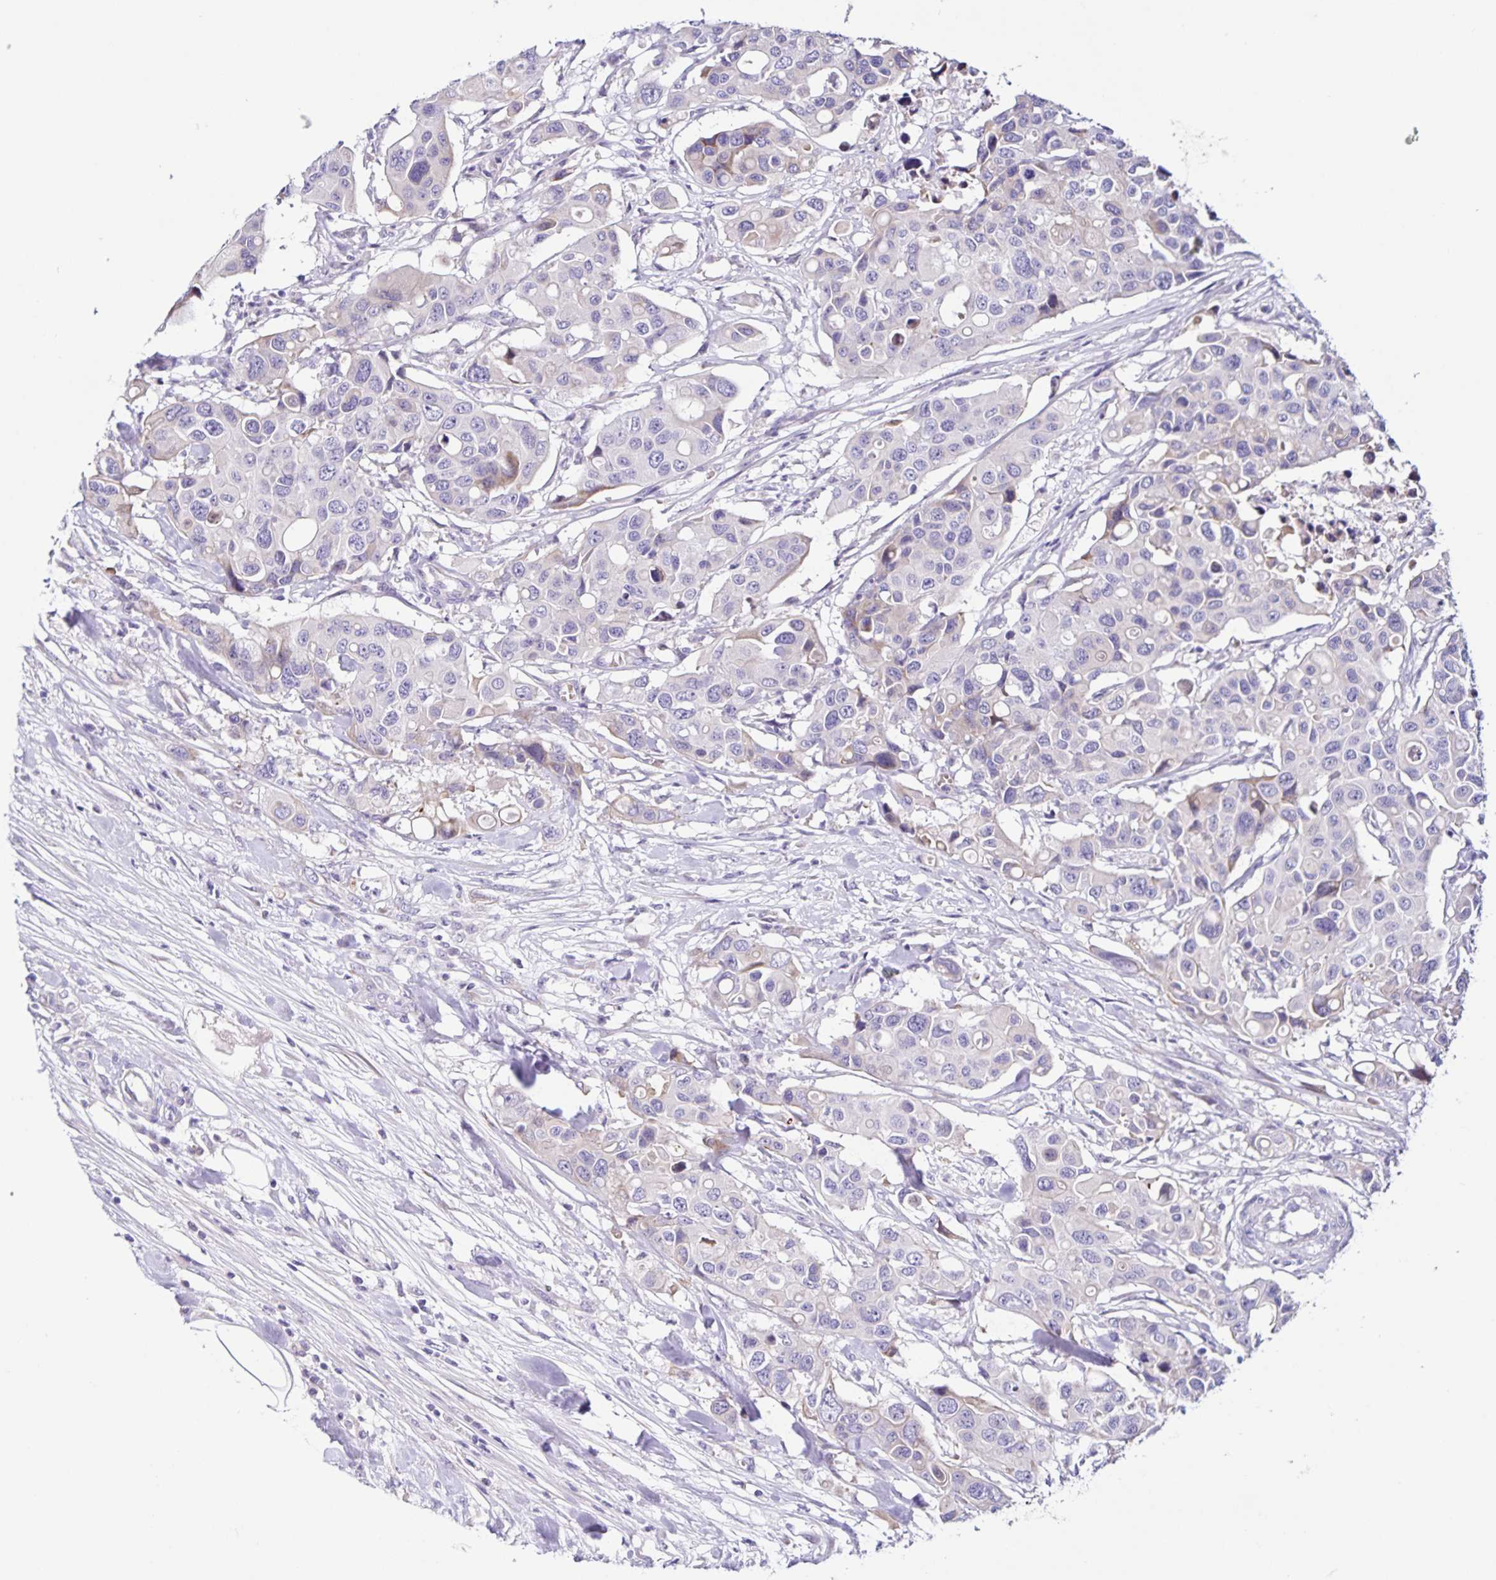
{"staining": {"intensity": "negative", "quantity": "none", "location": "none"}, "tissue": "colorectal cancer", "cell_type": "Tumor cells", "image_type": "cancer", "snomed": [{"axis": "morphology", "description": "Adenocarcinoma, NOS"}, {"axis": "topography", "description": "Colon"}], "caption": "Immunohistochemistry of human colorectal cancer reveals no positivity in tumor cells. (Stains: DAB (3,3'-diaminobenzidine) IHC with hematoxylin counter stain, Microscopy: brightfield microscopy at high magnification).", "gene": "RNFT2", "patient": {"sex": "male", "age": 77}}